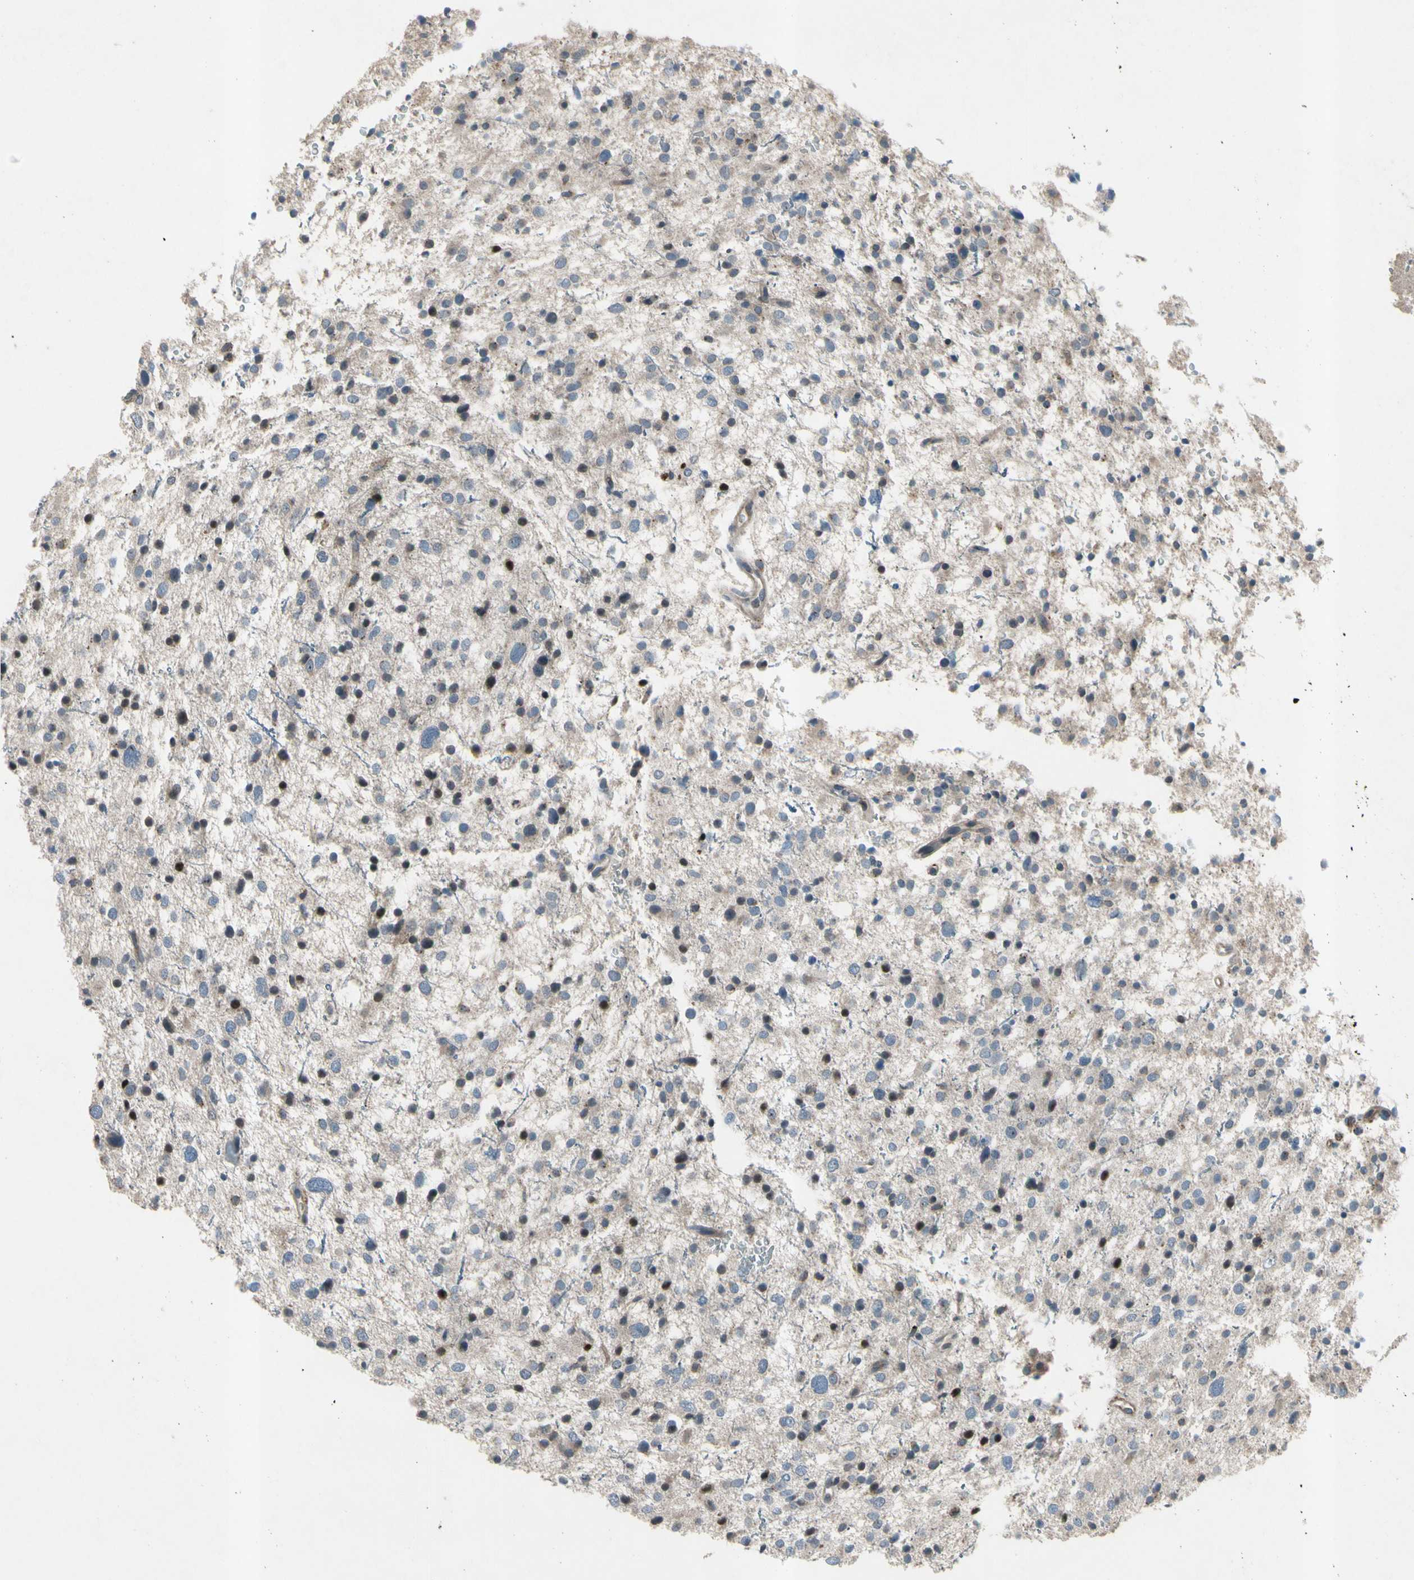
{"staining": {"intensity": "weak", "quantity": "<25%", "location": "cytoplasmic/membranous"}, "tissue": "glioma", "cell_type": "Tumor cells", "image_type": "cancer", "snomed": [{"axis": "morphology", "description": "Glioma, malignant, Low grade"}, {"axis": "topography", "description": "Brain"}], "caption": "Tumor cells show no significant staining in glioma.", "gene": "NMI", "patient": {"sex": "female", "age": 37}}